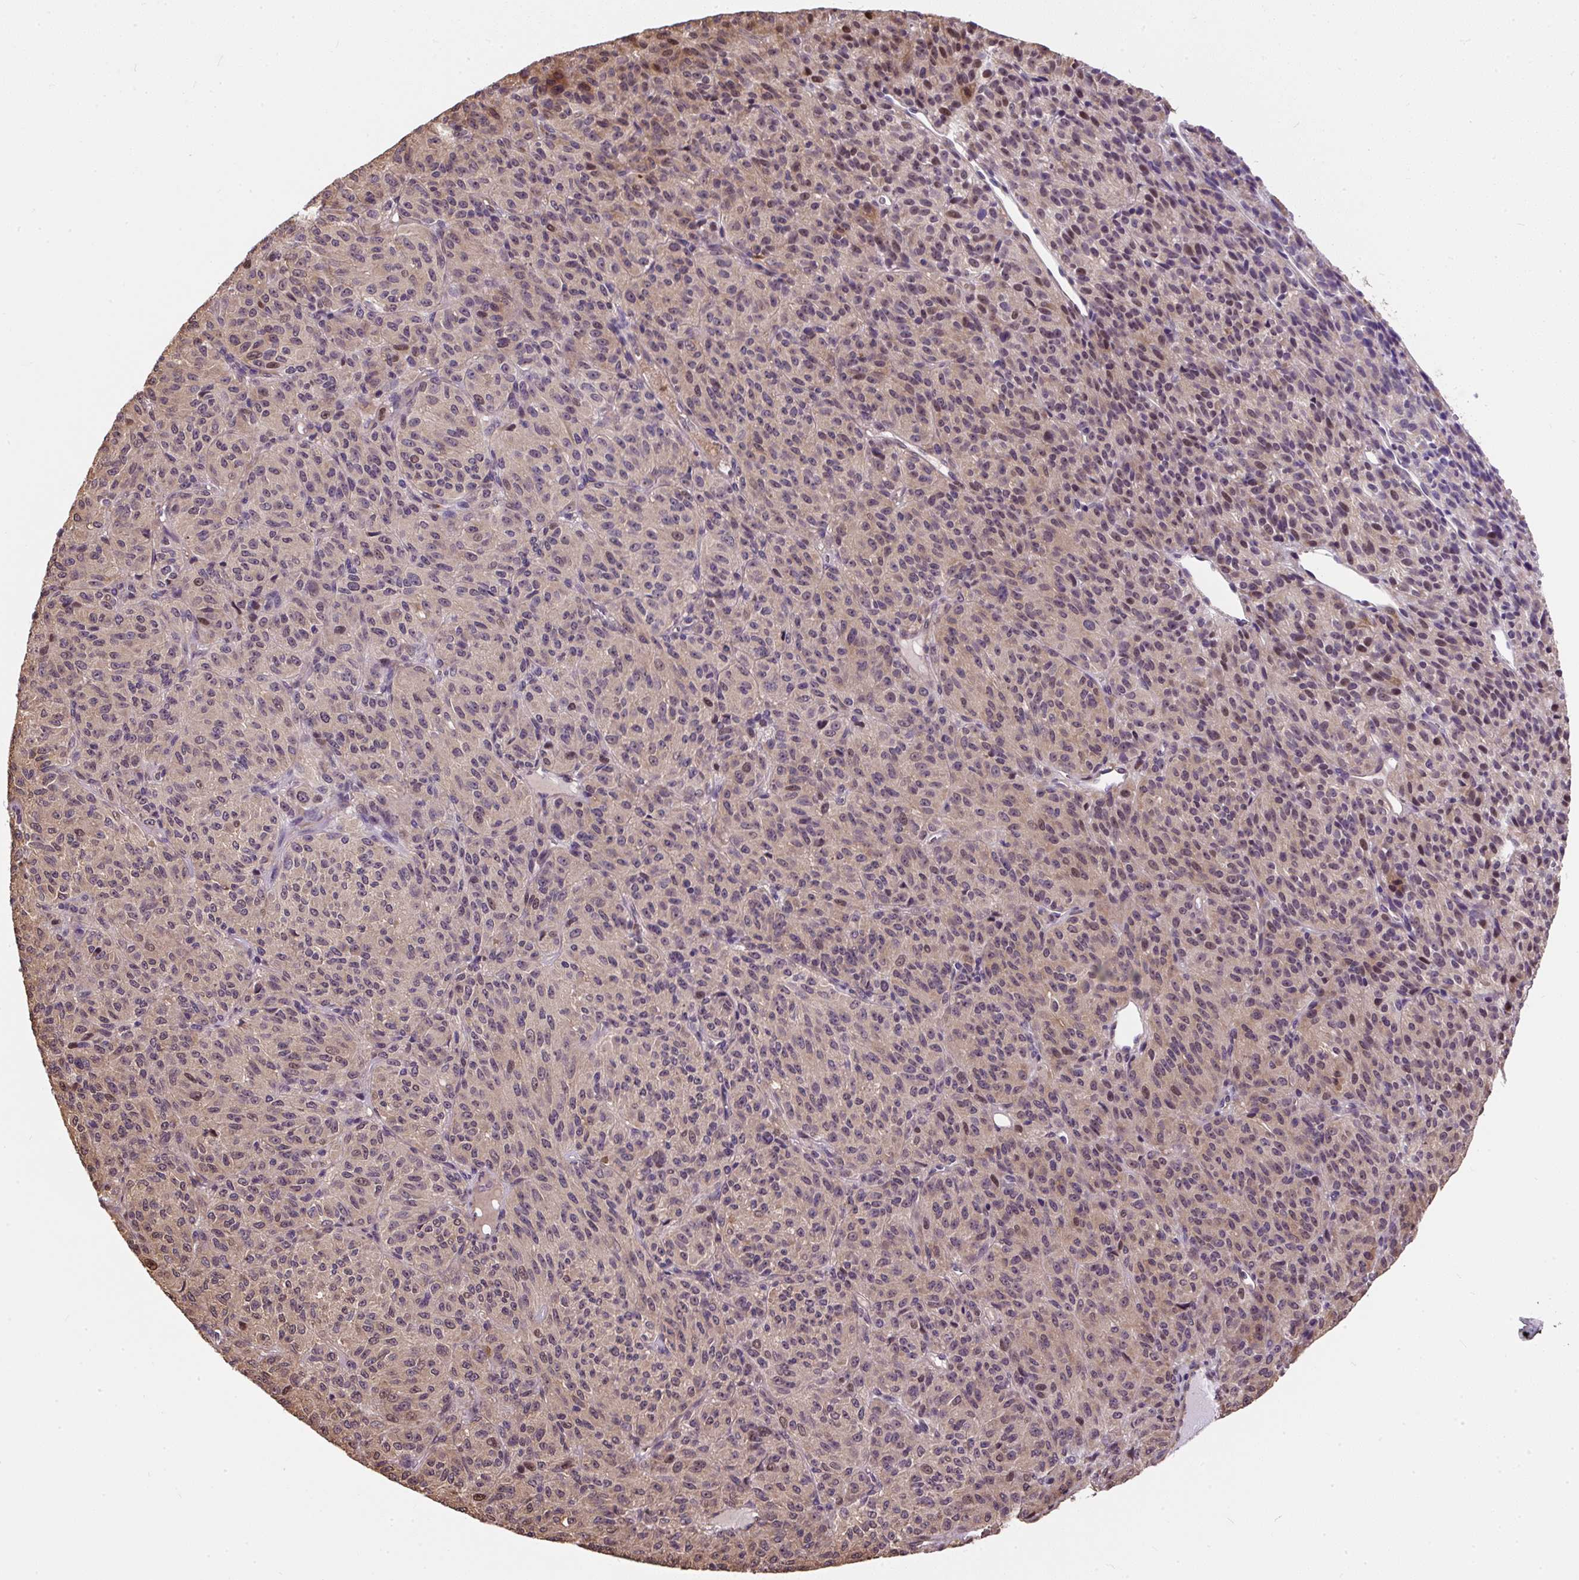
{"staining": {"intensity": "weak", "quantity": "25%-75%", "location": "cytoplasmic/membranous,nuclear"}, "tissue": "melanoma", "cell_type": "Tumor cells", "image_type": "cancer", "snomed": [{"axis": "morphology", "description": "Malignant melanoma, Metastatic site"}, {"axis": "topography", "description": "Brain"}], "caption": "Immunohistochemical staining of human malignant melanoma (metastatic site) demonstrates low levels of weak cytoplasmic/membranous and nuclear expression in approximately 25%-75% of tumor cells.", "gene": "PUS7L", "patient": {"sex": "female", "age": 56}}